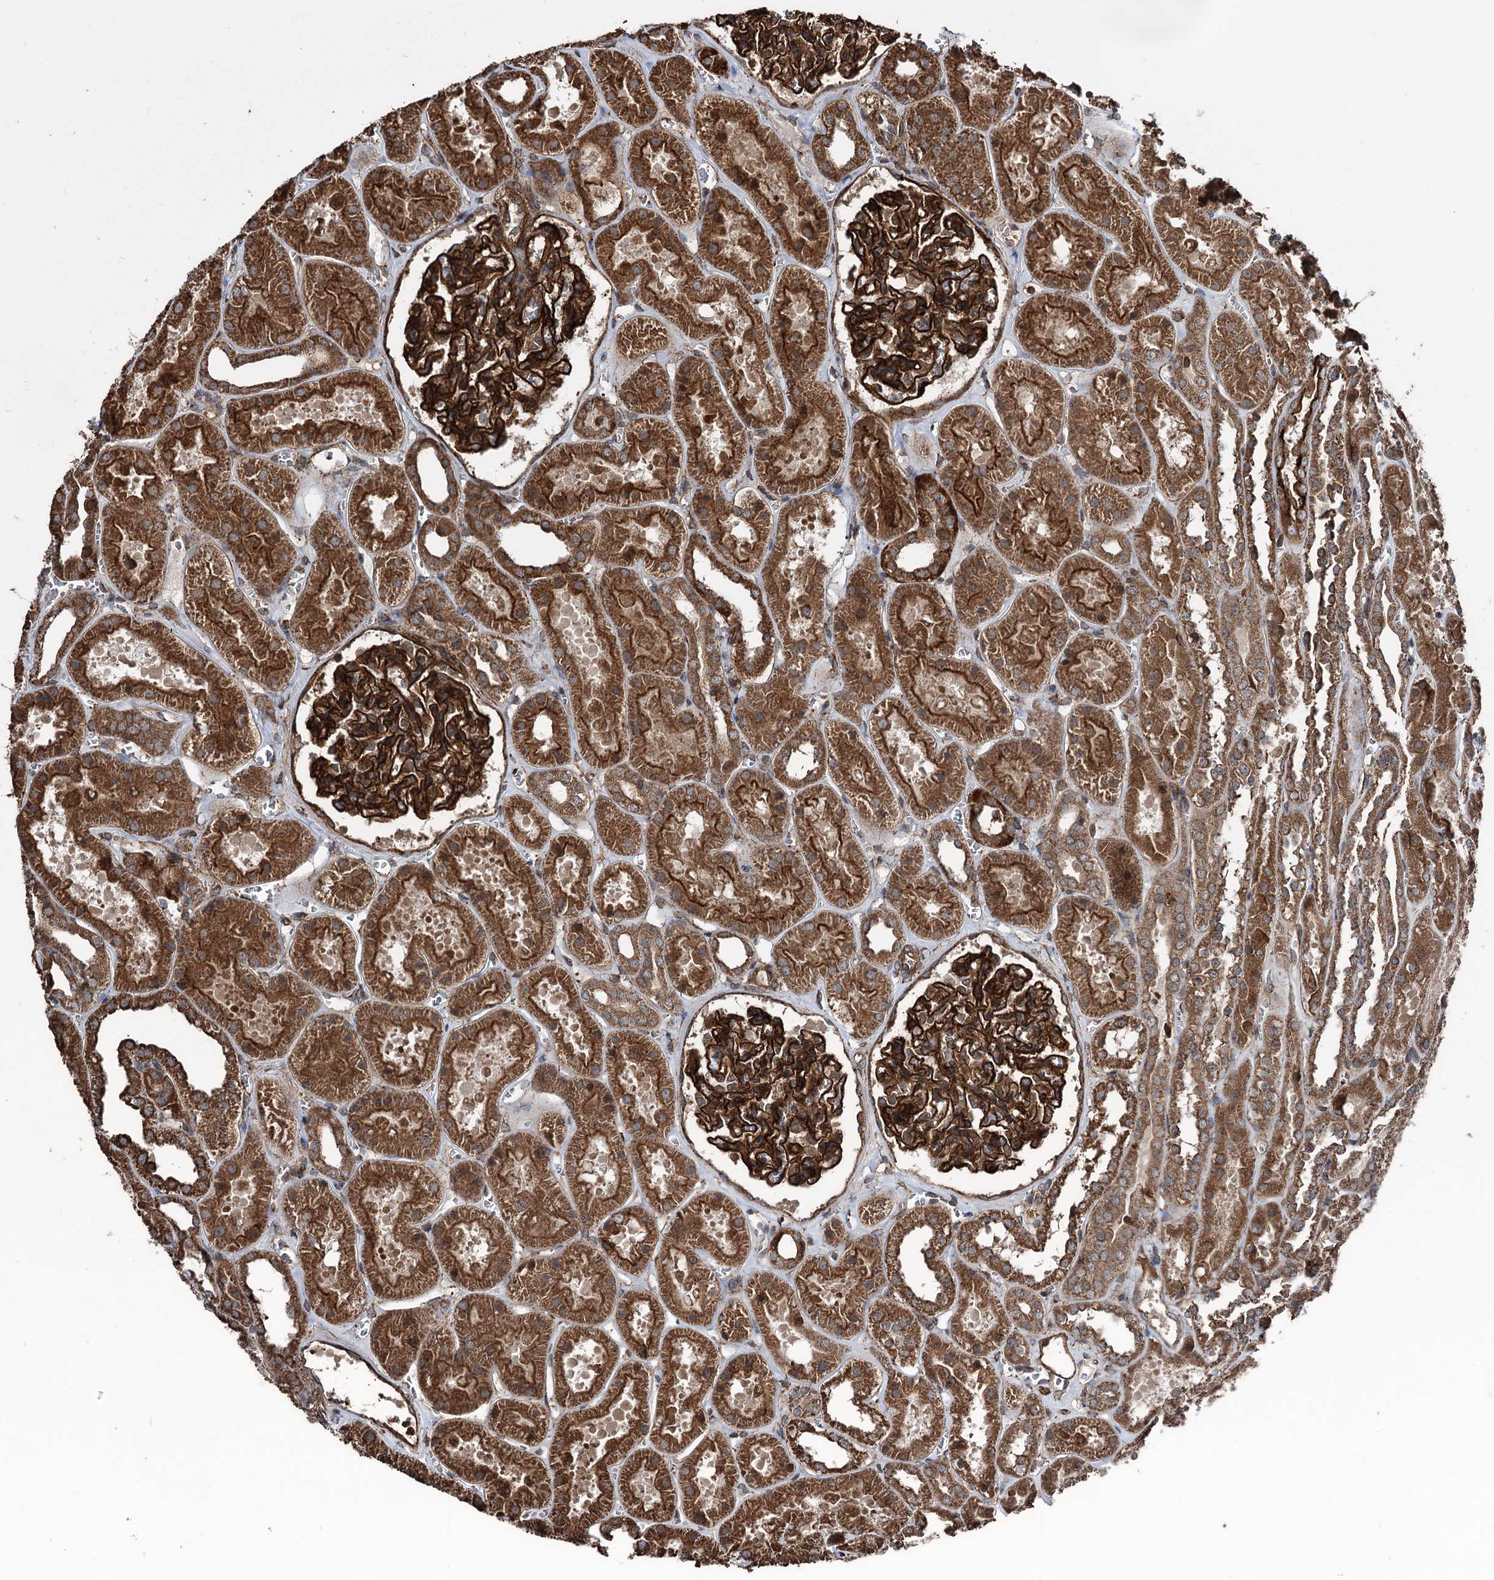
{"staining": {"intensity": "strong", "quantity": ">75%", "location": "cytoplasmic/membranous"}, "tissue": "kidney", "cell_type": "Cells in glomeruli", "image_type": "normal", "snomed": [{"axis": "morphology", "description": "Normal tissue, NOS"}, {"axis": "topography", "description": "Kidney"}], "caption": "This is a photomicrograph of IHC staining of normal kidney, which shows strong positivity in the cytoplasmic/membranous of cells in glomeruli.", "gene": "ITFG2", "patient": {"sex": "female", "age": 41}}